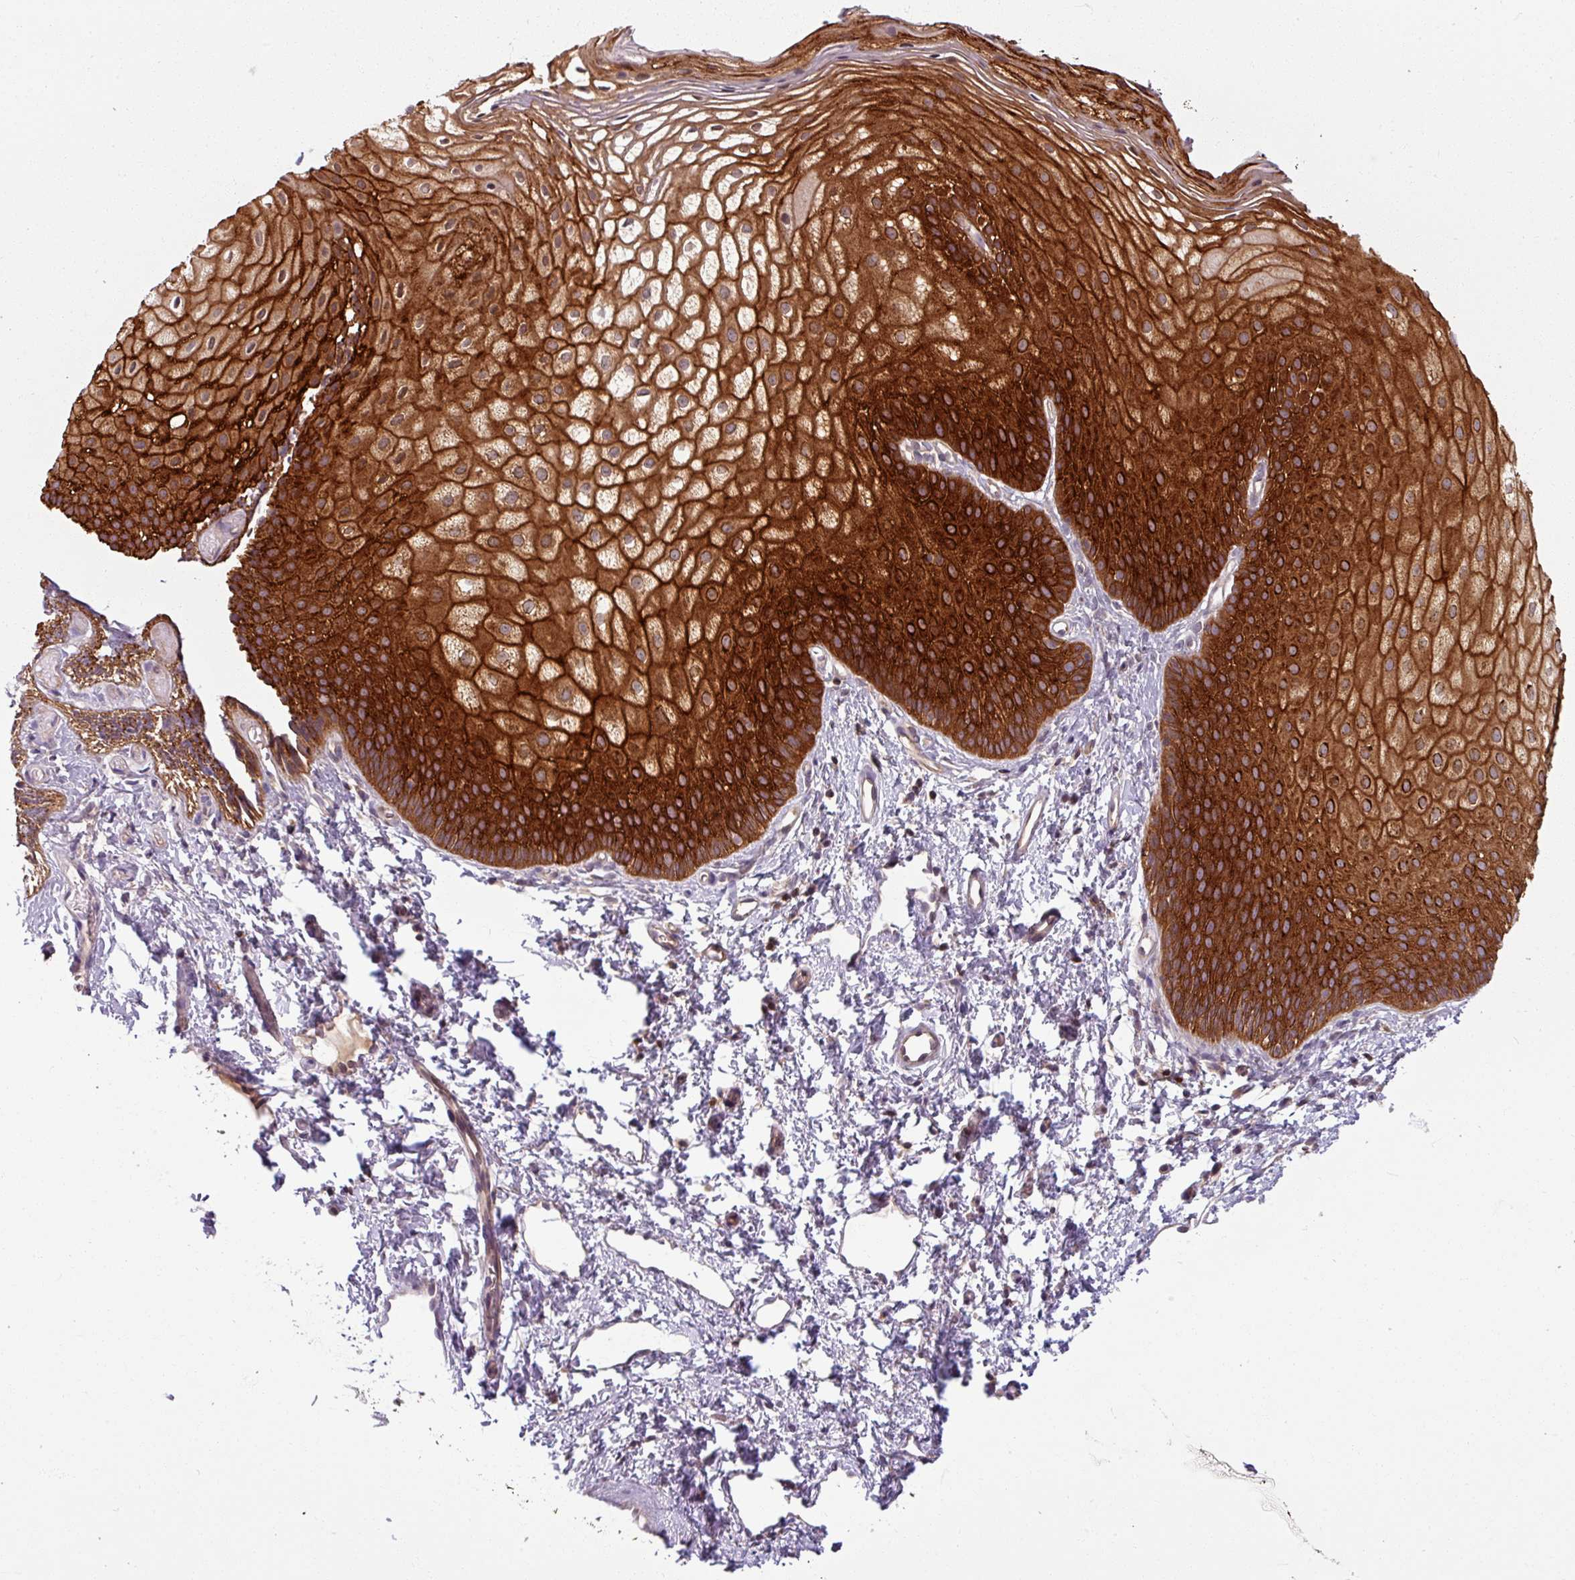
{"staining": {"intensity": "strong", "quantity": ">75%", "location": "cytoplasmic/membranous"}, "tissue": "skin", "cell_type": "Epidermal cells", "image_type": "normal", "snomed": [{"axis": "morphology", "description": "Normal tissue, NOS"}, {"axis": "topography", "description": "Anal"}], "caption": "Strong cytoplasmic/membranous protein staining is seen in about >75% of epidermal cells in skin. Ihc stains the protein in brown and the nuclei are stained blue.", "gene": "TUSC3", "patient": {"sex": "female", "age": 40}}